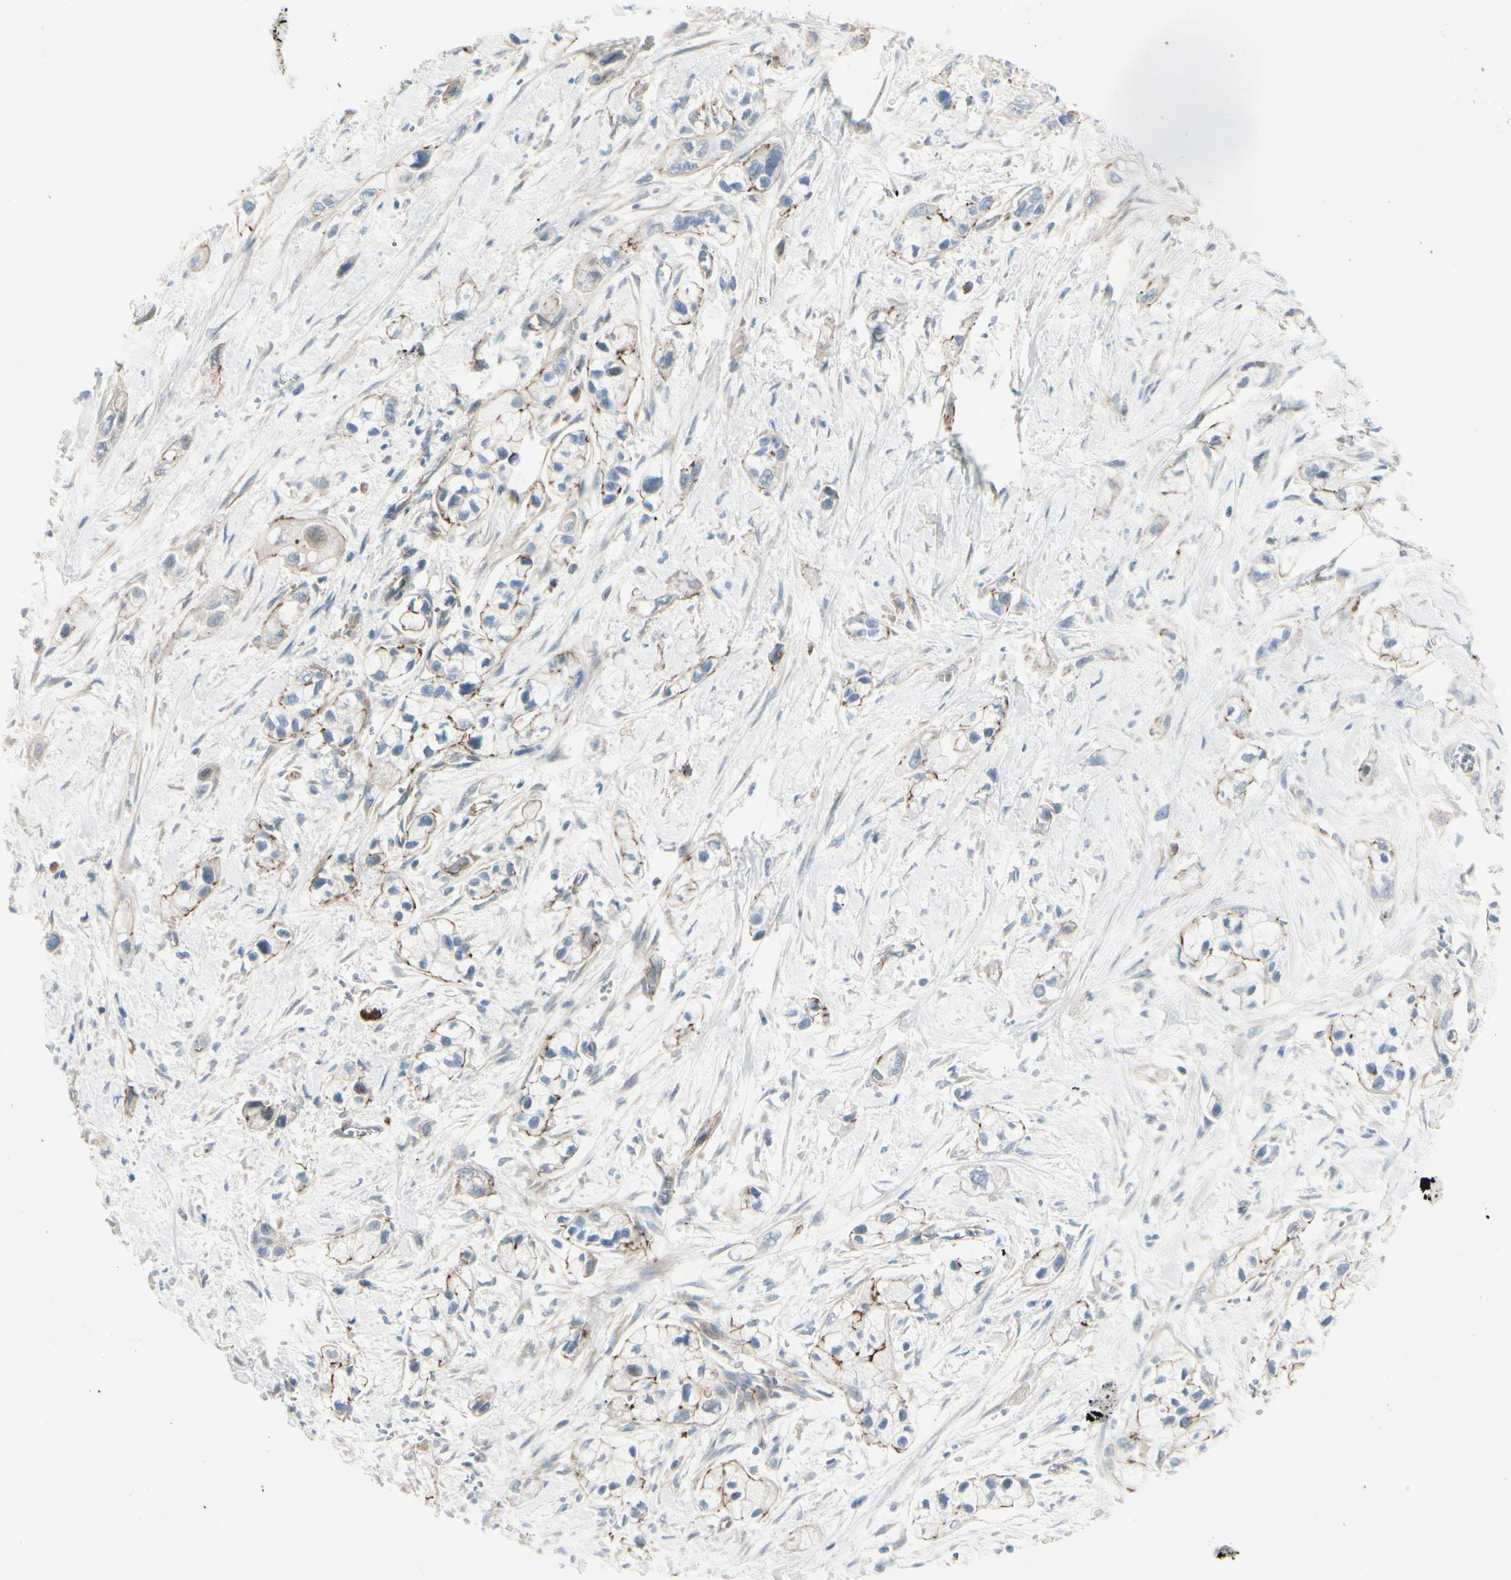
{"staining": {"intensity": "weak", "quantity": "25%-75%", "location": "cytoplasmic/membranous"}, "tissue": "pancreatic cancer", "cell_type": "Tumor cells", "image_type": "cancer", "snomed": [{"axis": "morphology", "description": "Adenocarcinoma, NOS"}, {"axis": "topography", "description": "Pancreas"}], "caption": "This image displays pancreatic adenocarcinoma stained with immunohistochemistry to label a protein in brown. The cytoplasmic/membranous of tumor cells show weak positivity for the protein. Nuclei are counter-stained blue.", "gene": "TJP1", "patient": {"sex": "male", "age": 74}}